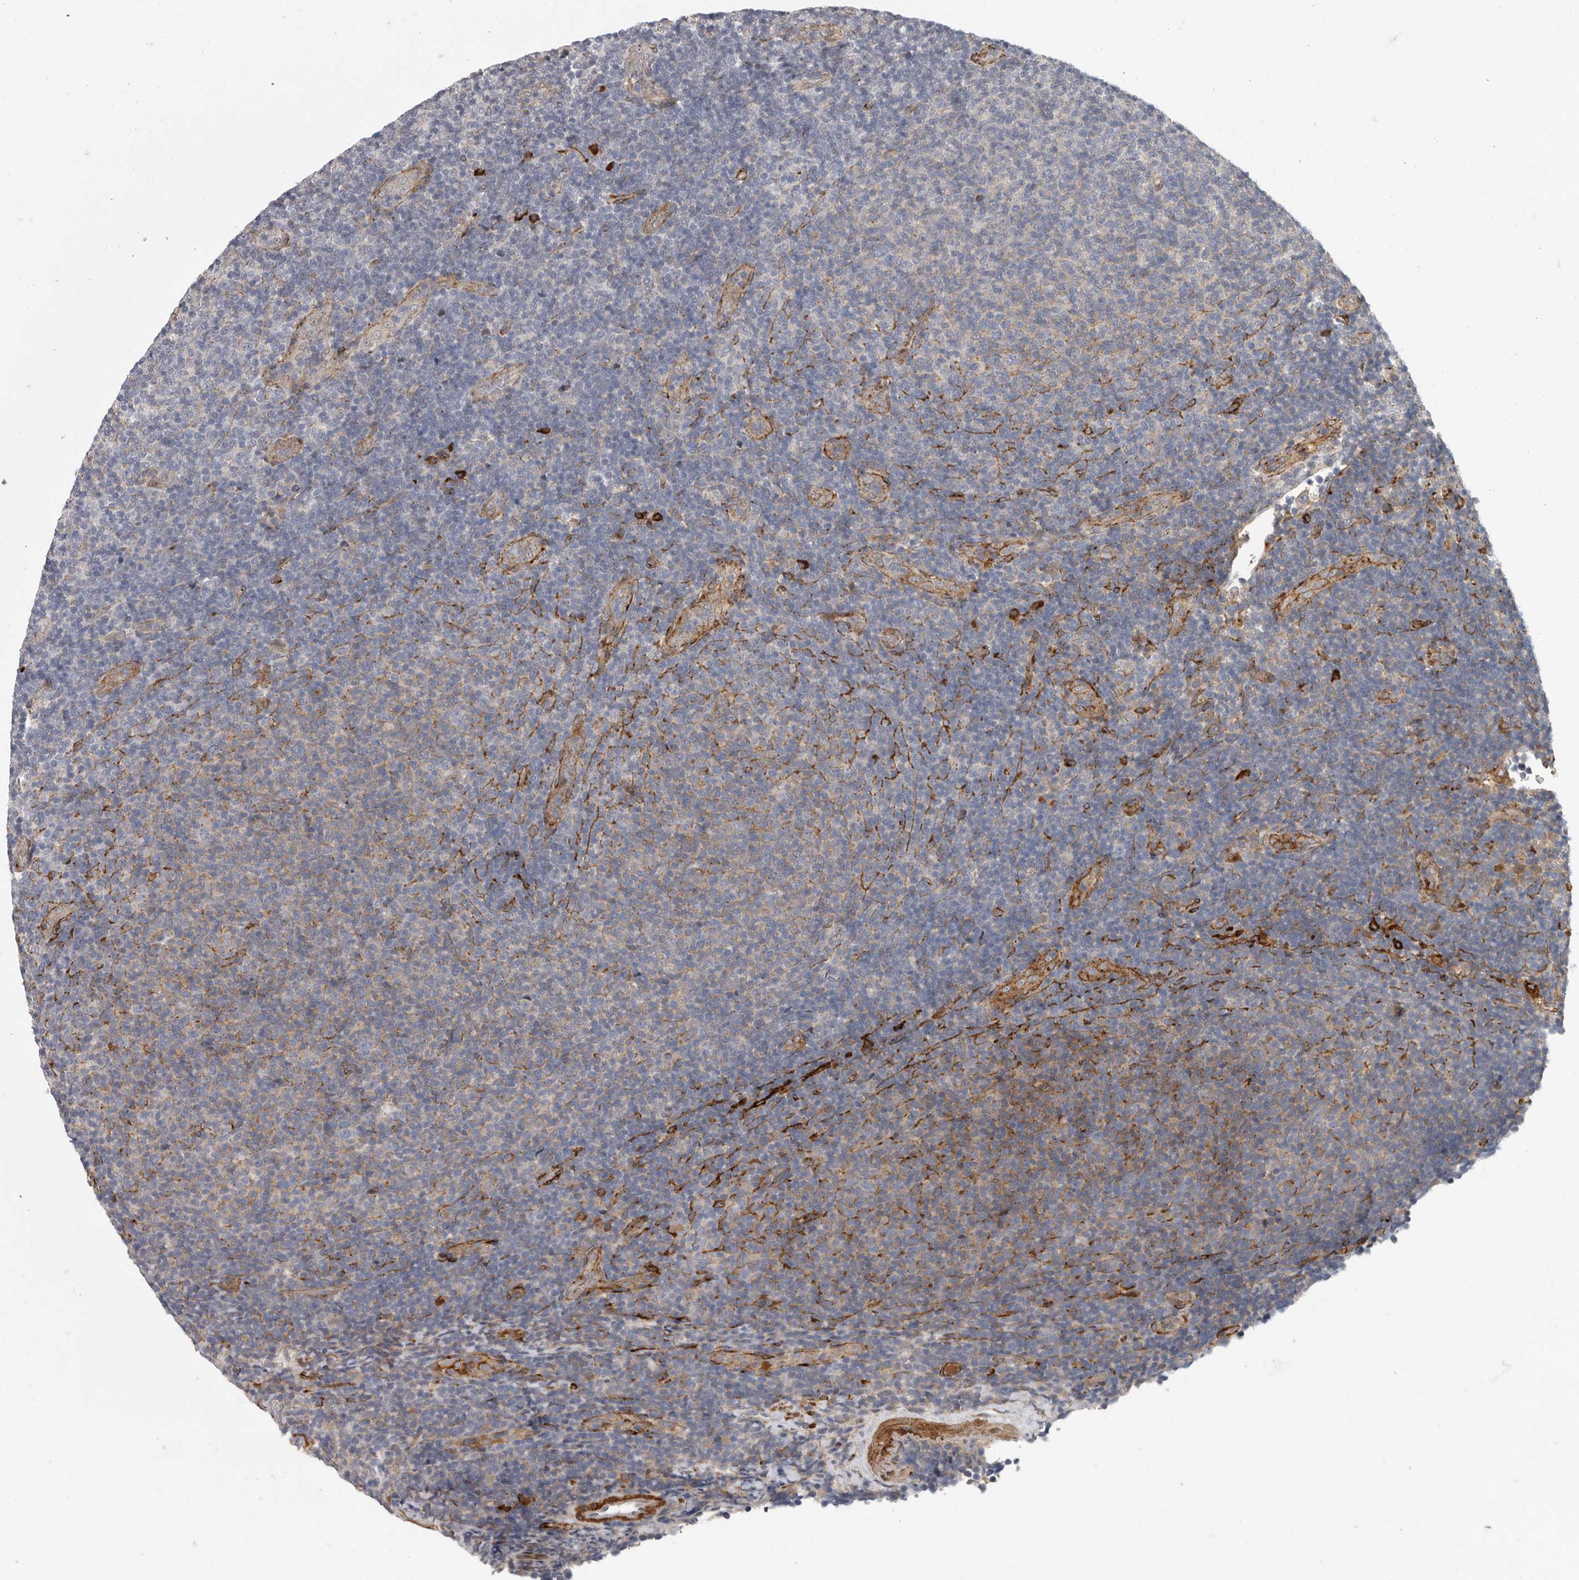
{"staining": {"intensity": "weak", "quantity": "<25%", "location": "cytoplasmic/membranous"}, "tissue": "lymphoma", "cell_type": "Tumor cells", "image_type": "cancer", "snomed": [{"axis": "morphology", "description": "Malignant lymphoma, non-Hodgkin's type, Low grade"}, {"axis": "topography", "description": "Lymph node"}], "caption": "Tumor cells show no significant protein expression in lymphoma.", "gene": "ATXN3L", "patient": {"sex": "male", "age": 66}}